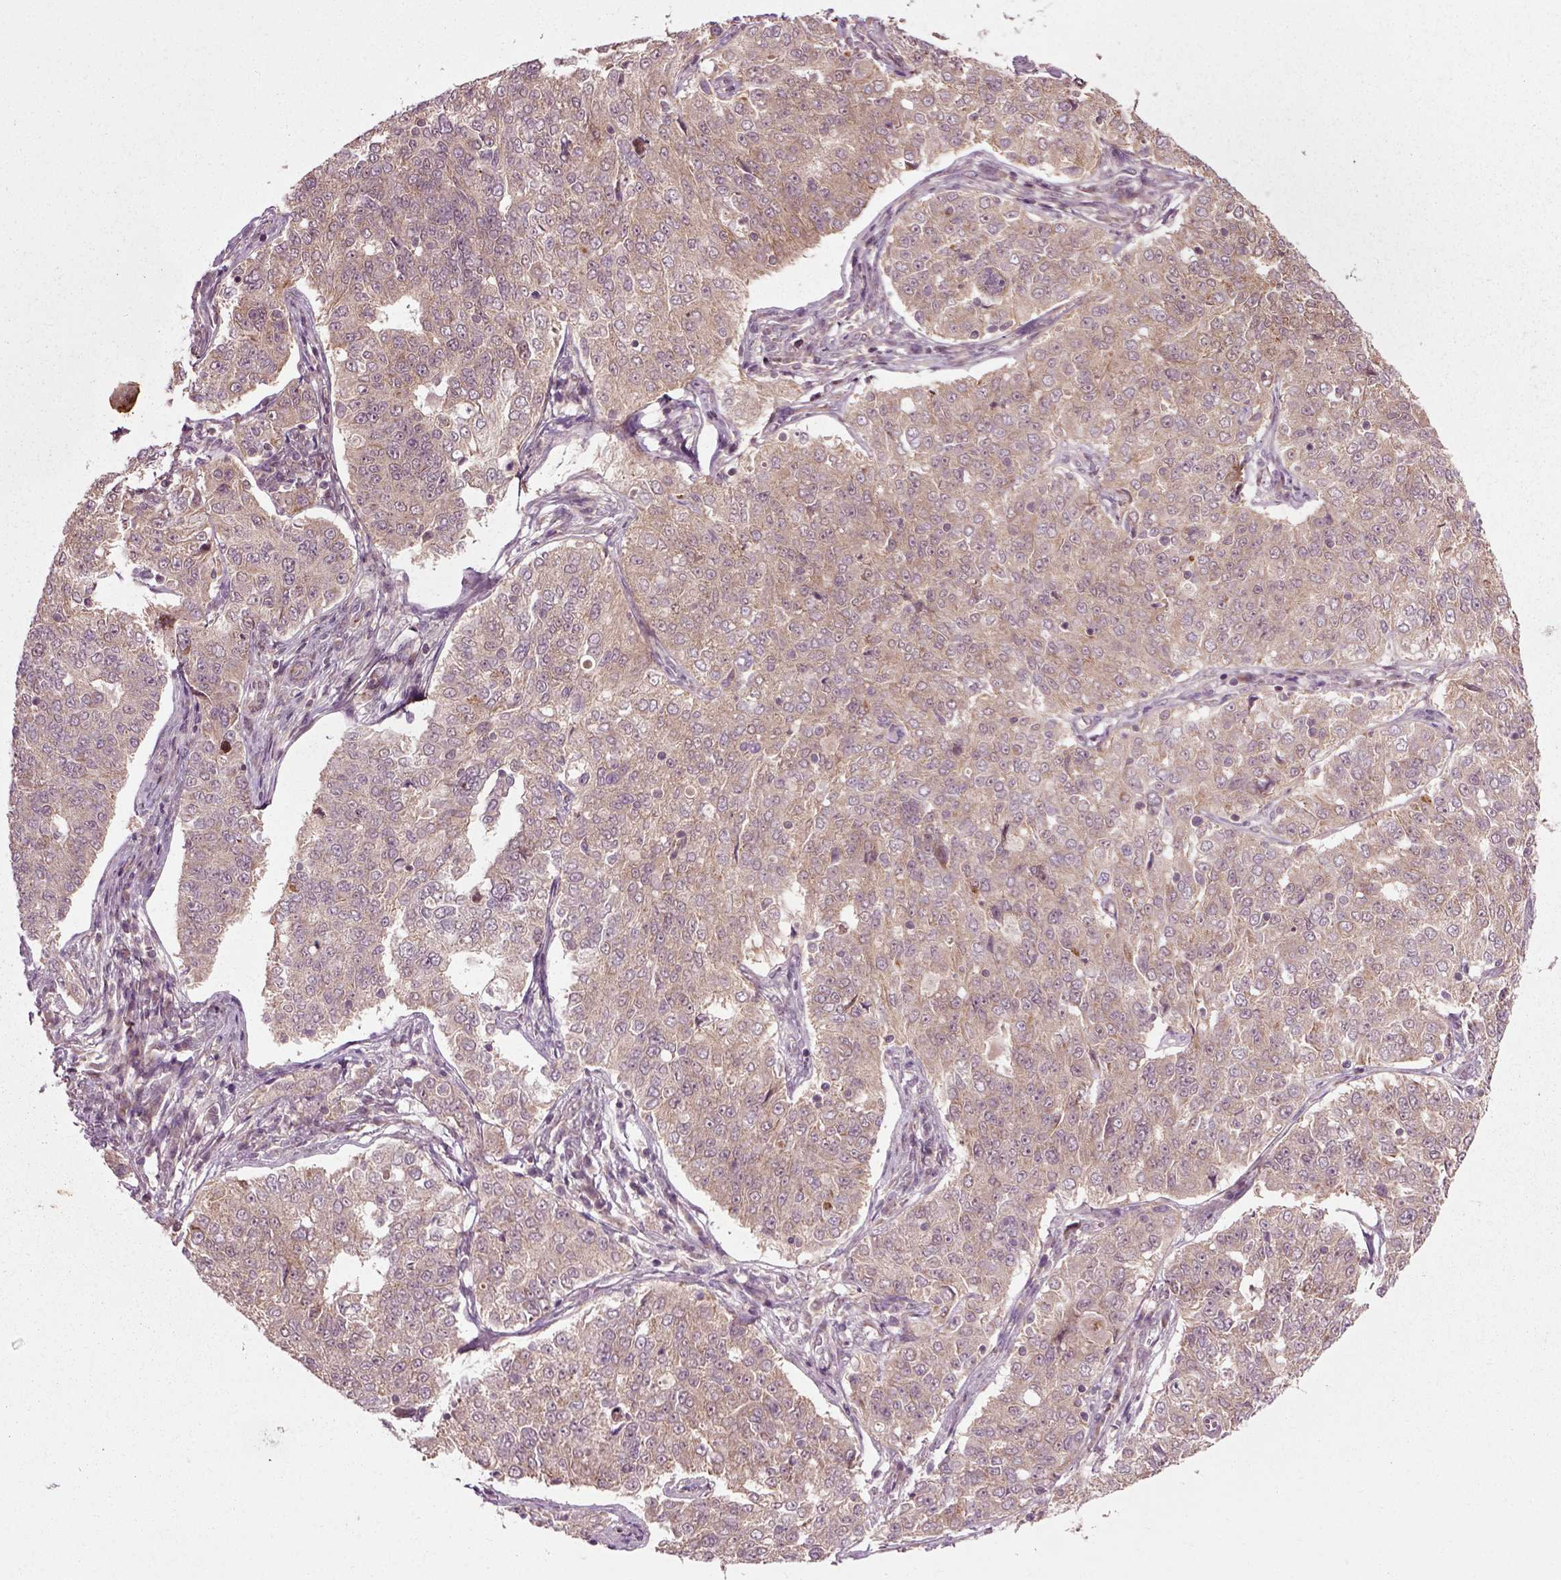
{"staining": {"intensity": "weak", "quantity": ">75%", "location": "cytoplasmic/membranous"}, "tissue": "endometrial cancer", "cell_type": "Tumor cells", "image_type": "cancer", "snomed": [{"axis": "morphology", "description": "Adenocarcinoma, NOS"}, {"axis": "topography", "description": "Endometrium"}], "caption": "Protein expression by immunohistochemistry (IHC) displays weak cytoplasmic/membranous staining in about >75% of tumor cells in endometrial cancer. (IHC, brightfield microscopy, high magnification).", "gene": "PLCD3", "patient": {"sex": "female", "age": 43}}